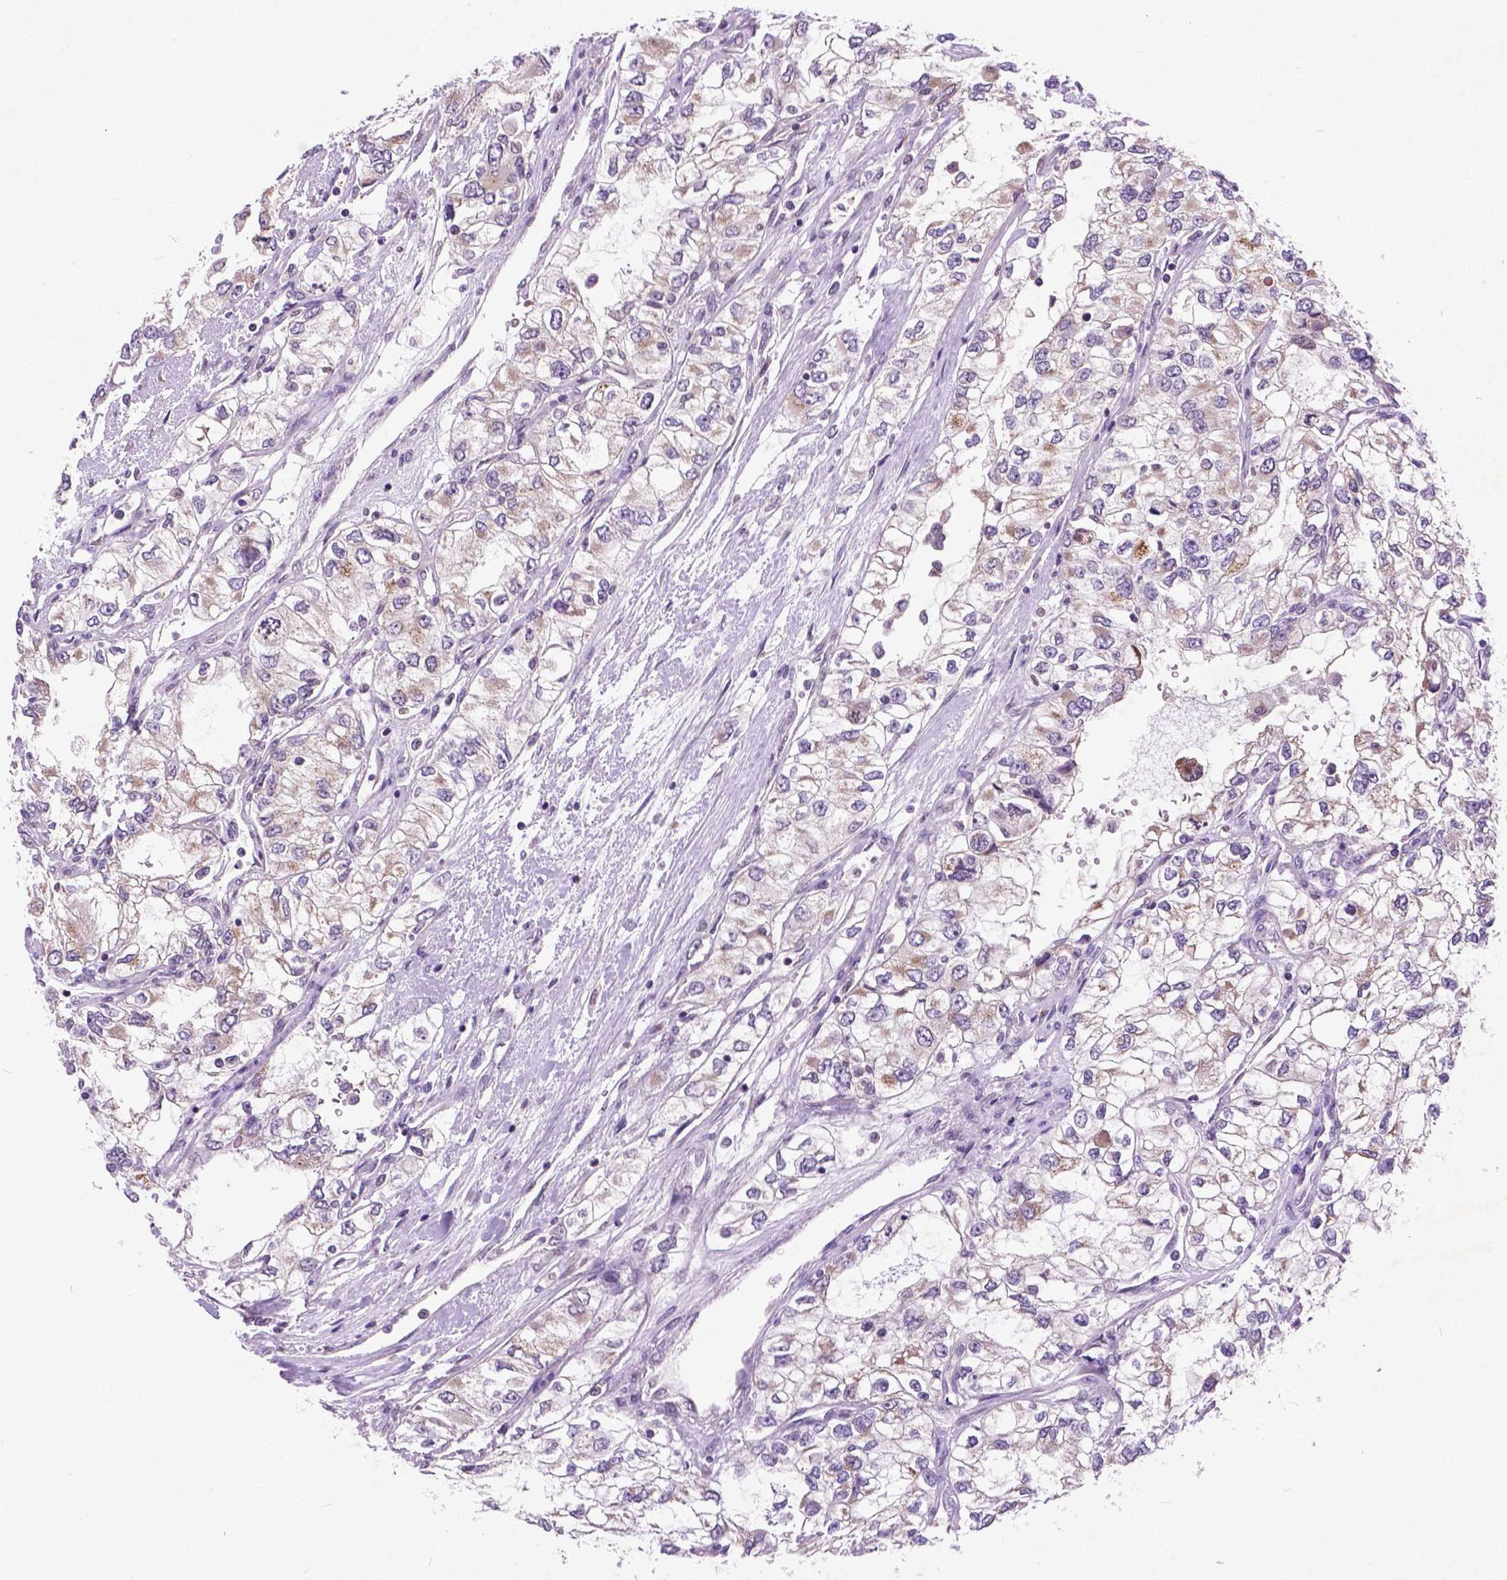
{"staining": {"intensity": "negative", "quantity": "none", "location": "none"}, "tissue": "renal cancer", "cell_type": "Tumor cells", "image_type": "cancer", "snomed": [{"axis": "morphology", "description": "Adenocarcinoma, NOS"}, {"axis": "topography", "description": "Kidney"}], "caption": "Immunohistochemistry of renal cancer reveals no expression in tumor cells.", "gene": "ATG4D", "patient": {"sex": "female", "age": 59}}